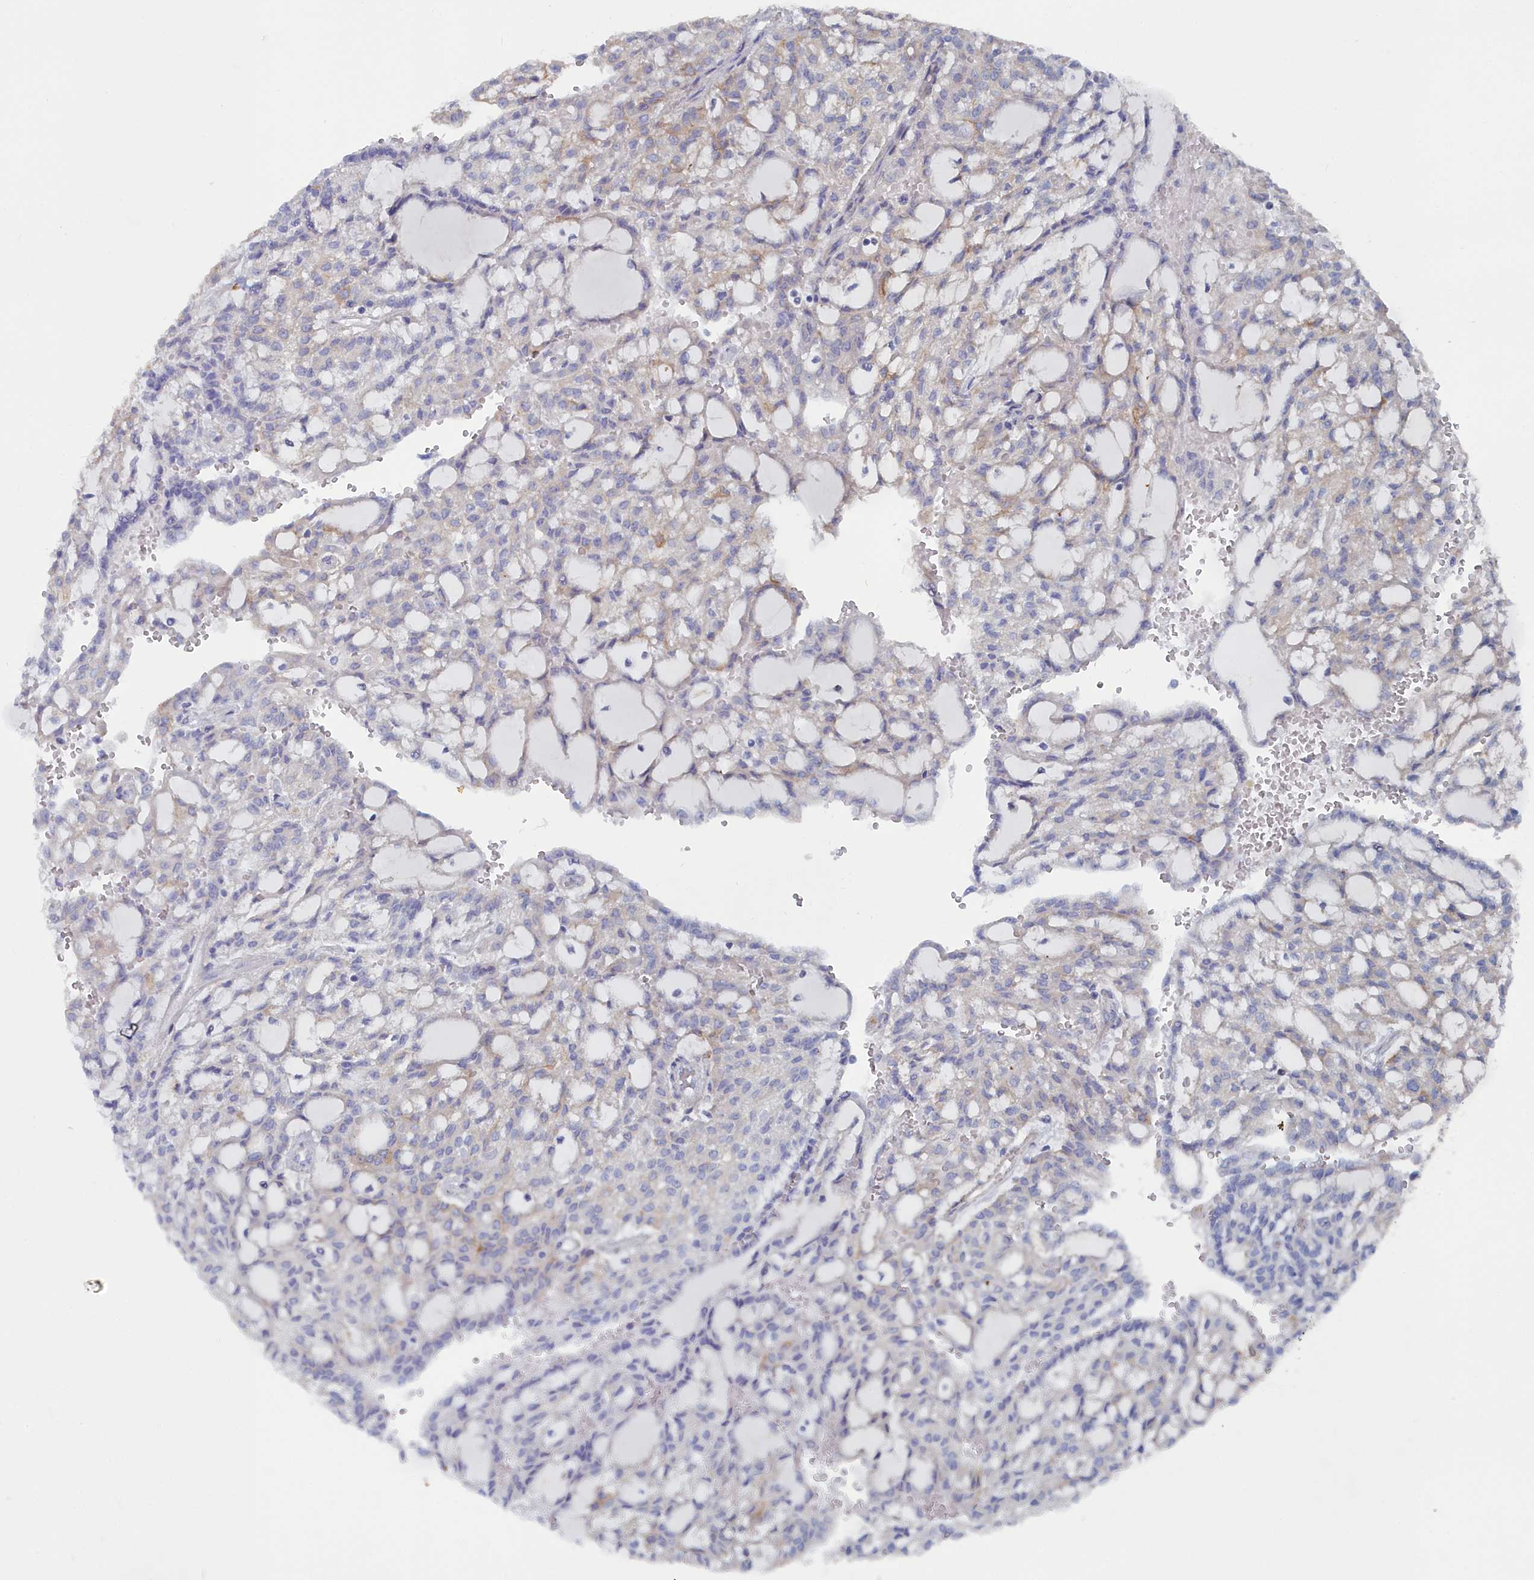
{"staining": {"intensity": "moderate", "quantity": "<25%", "location": "cytoplasmic/membranous"}, "tissue": "renal cancer", "cell_type": "Tumor cells", "image_type": "cancer", "snomed": [{"axis": "morphology", "description": "Adenocarcinoma, NOS"}, {"axis": "topography", "description": "Kidney"}], "caption": "Immunohistochemistry (DAB (3,3'-diaminobenzidine)) staining of human renal cancer reveals moderate cytoplasmic/membranous protein expression in about <25% of tumor cells. Using DAB (3,3'-diaminobenzidine) (brown) and hematoxylin (blue) stains, captured at high magnification using brightfield microscopy.", "gene": "SHISAL2A", "patient": {"sex": "male", "age": 63}}